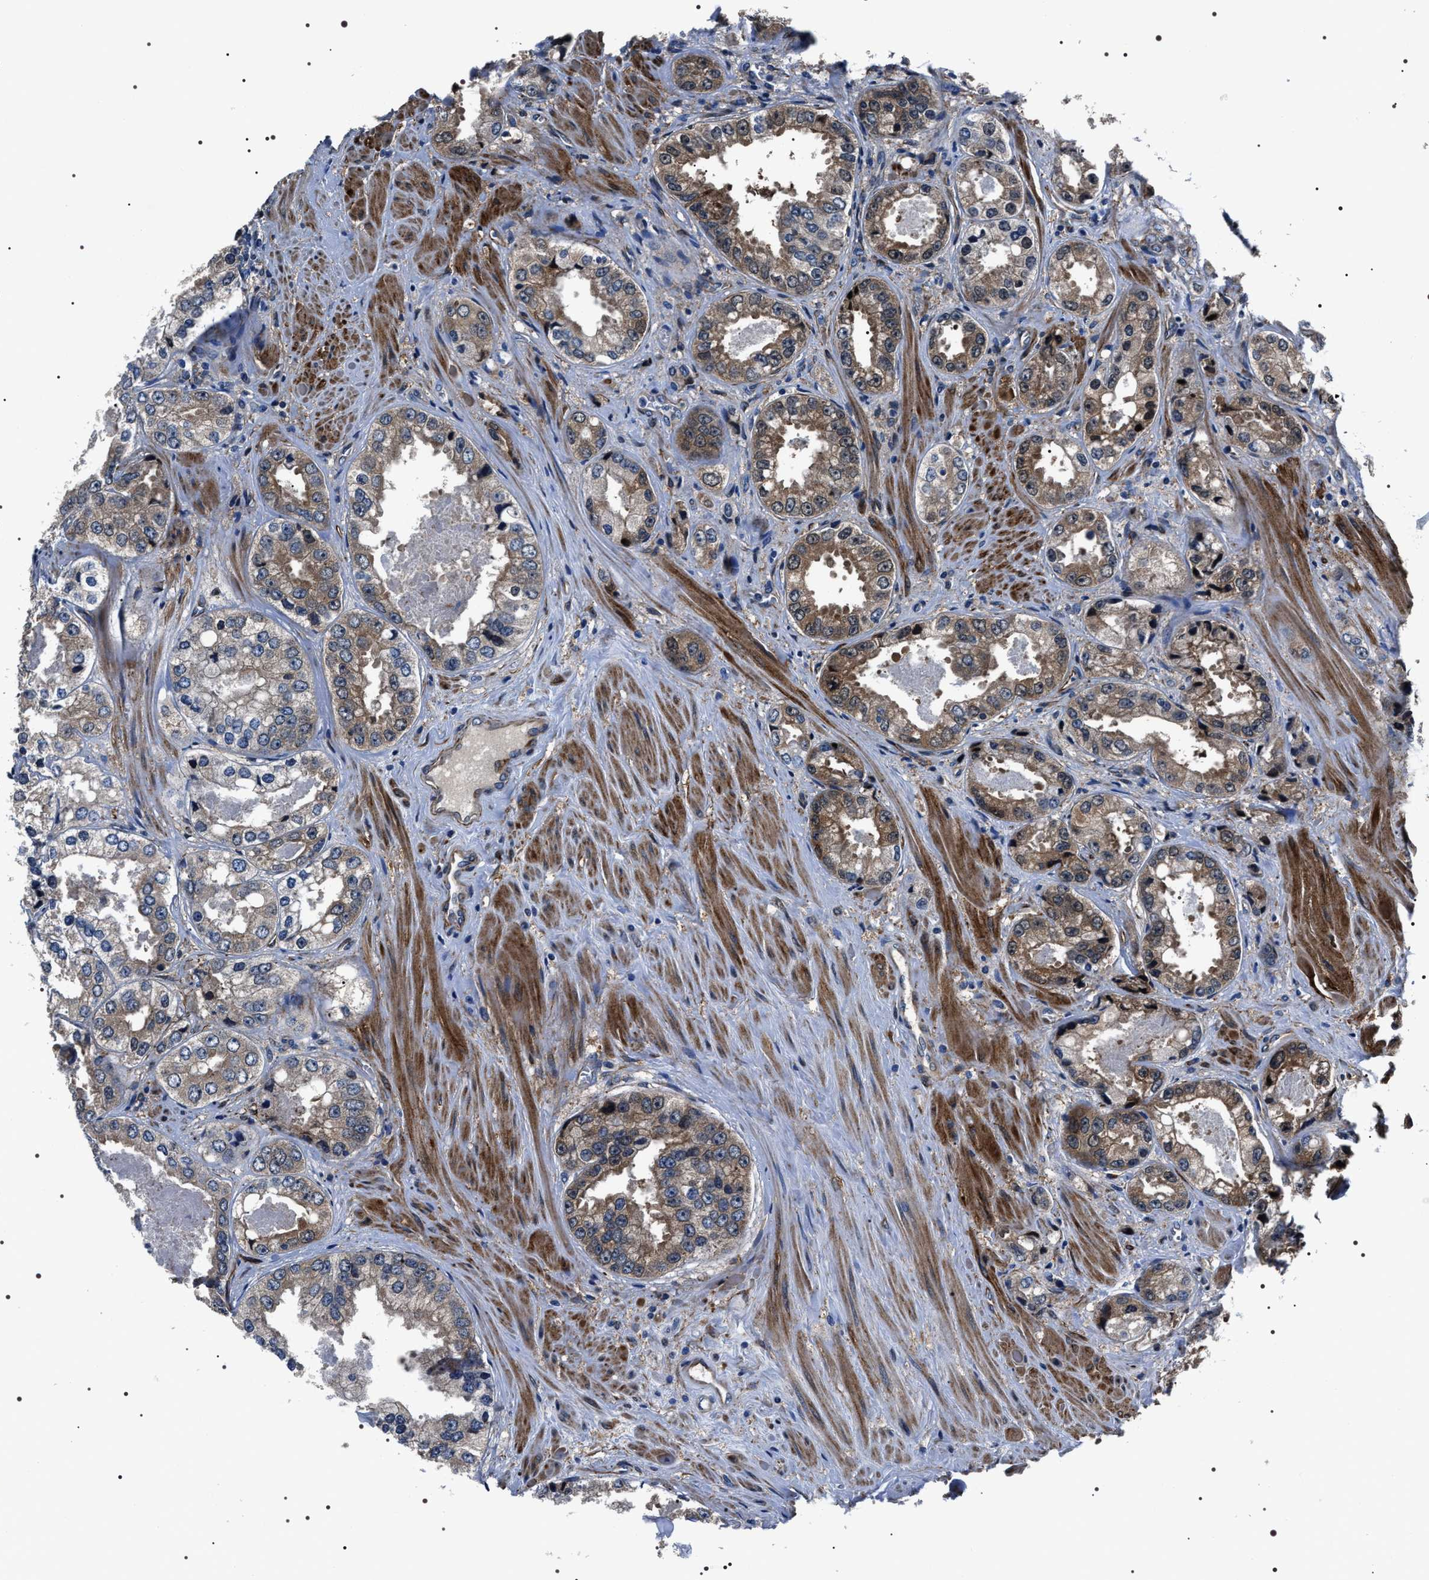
{"staining": {"intensity": "moderate", "quantity": "25%-75%", "location": "cytoplasmic/membranous"}, "tissue": "prostate cancer", "cell_type": "Tumor cells", "image_type": "cancer", "snomed": [{"axis": "morphology", "description": "Adenocarcinoma, High grade"}, {"axis": "topography", "description": "Prostate"}], "caption": "Moderate cytoplasmic/membranous protein staining is seen in approximately 25%-75% of tumor cells in prostate high-grade adenocarcinoma. (DAB (3,3'-diaminobenzidine) = brown stain, brightfield microscopy at high magnification).", "gene": "BAG2", "patient": {"sex": "male", "age": 61}}